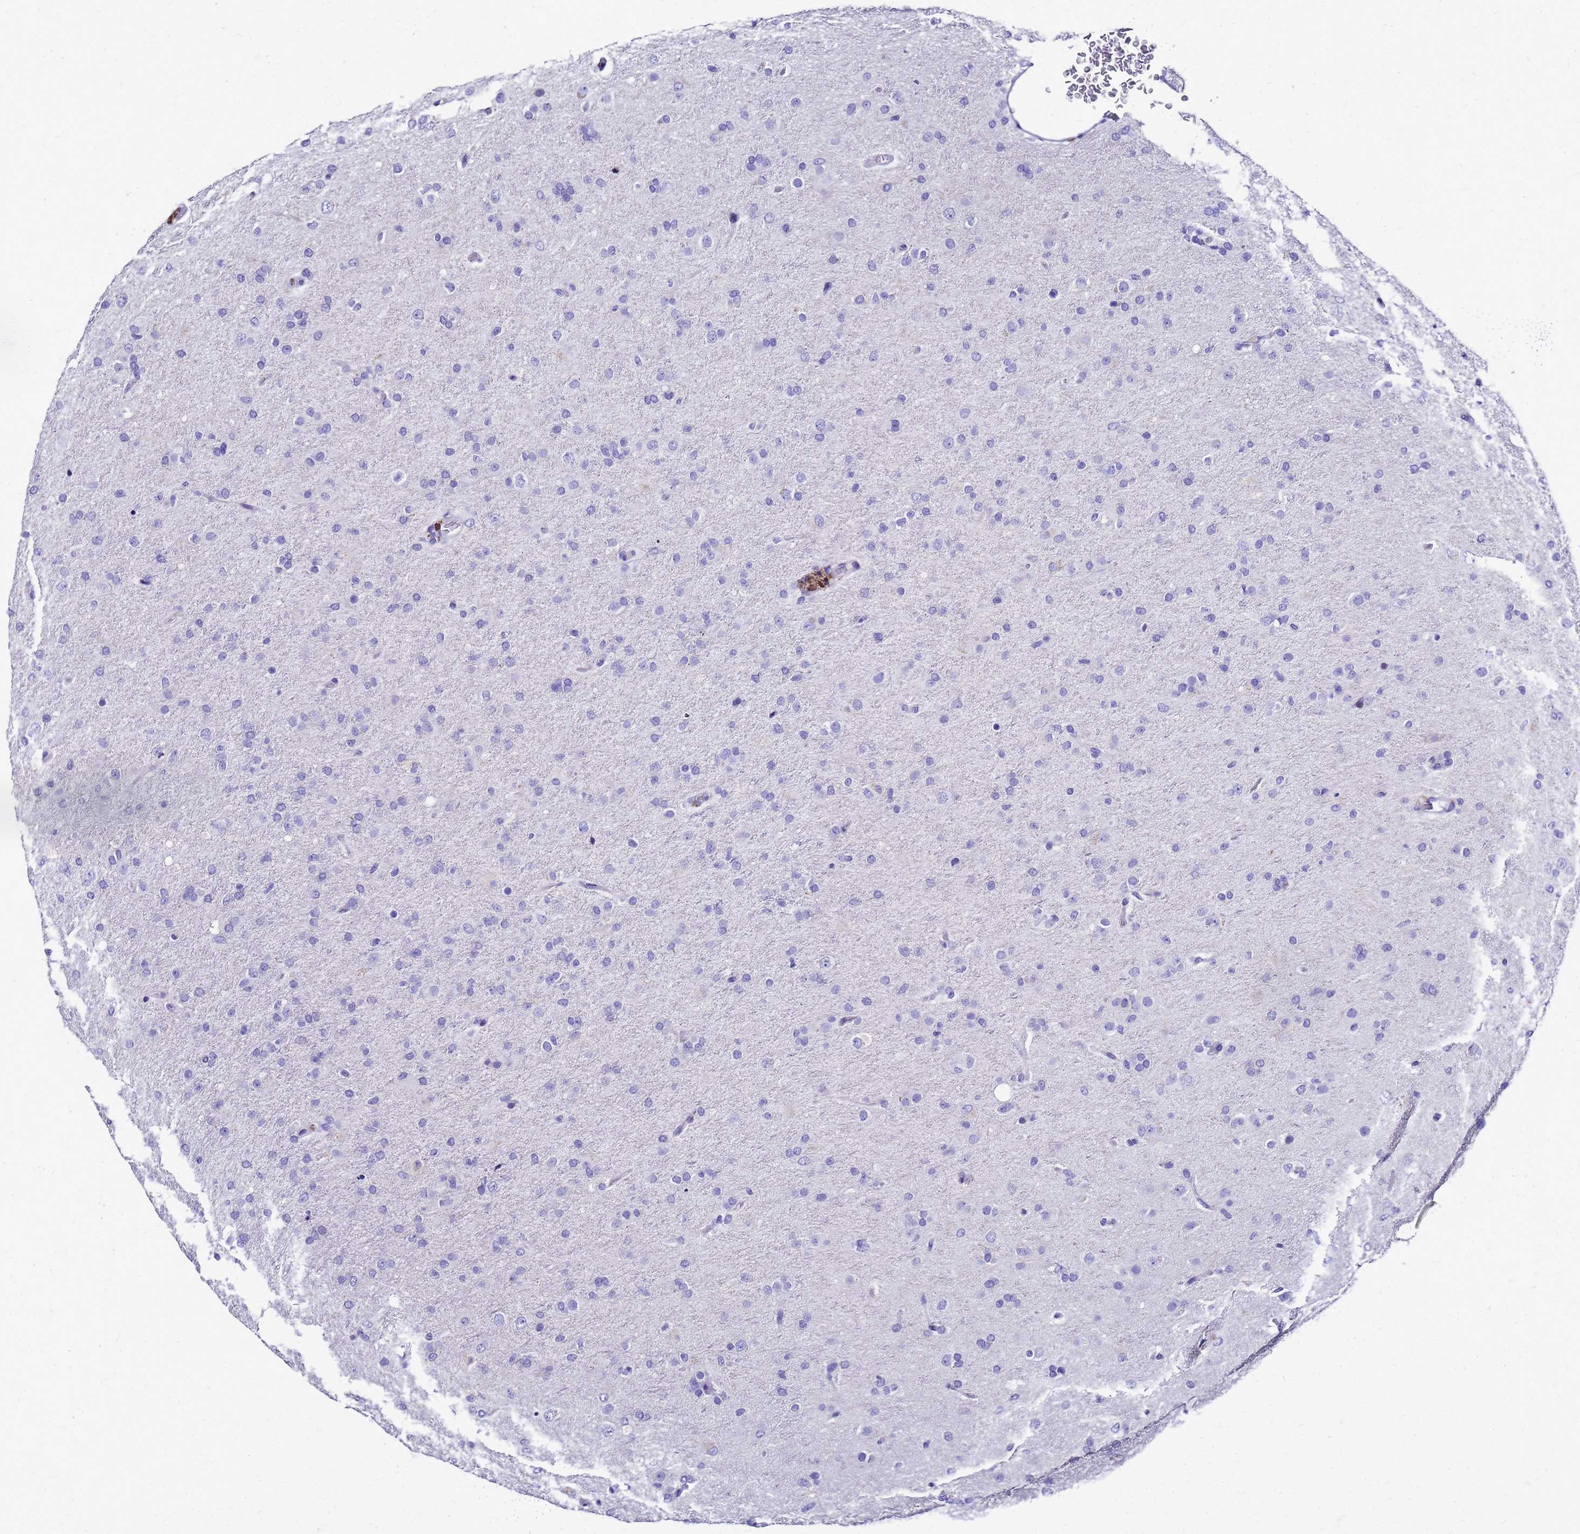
{"staining": {"intensity": "negative", "quantity": "none", "location": "none"}, "tissue": "glioma", "cell_type": "Tumor cells", "image_type": "cancer", "snomed": [{"axis": "morphology", "description": "Glioma, malignant, Low grade"}, {"axis": "topography", "description": "Brain"}], "caption": "Tumor cells are negative for brown protein staining in glioma.", "gene": "SMIM21", "patient": {"sex": "male", "age": 65}}